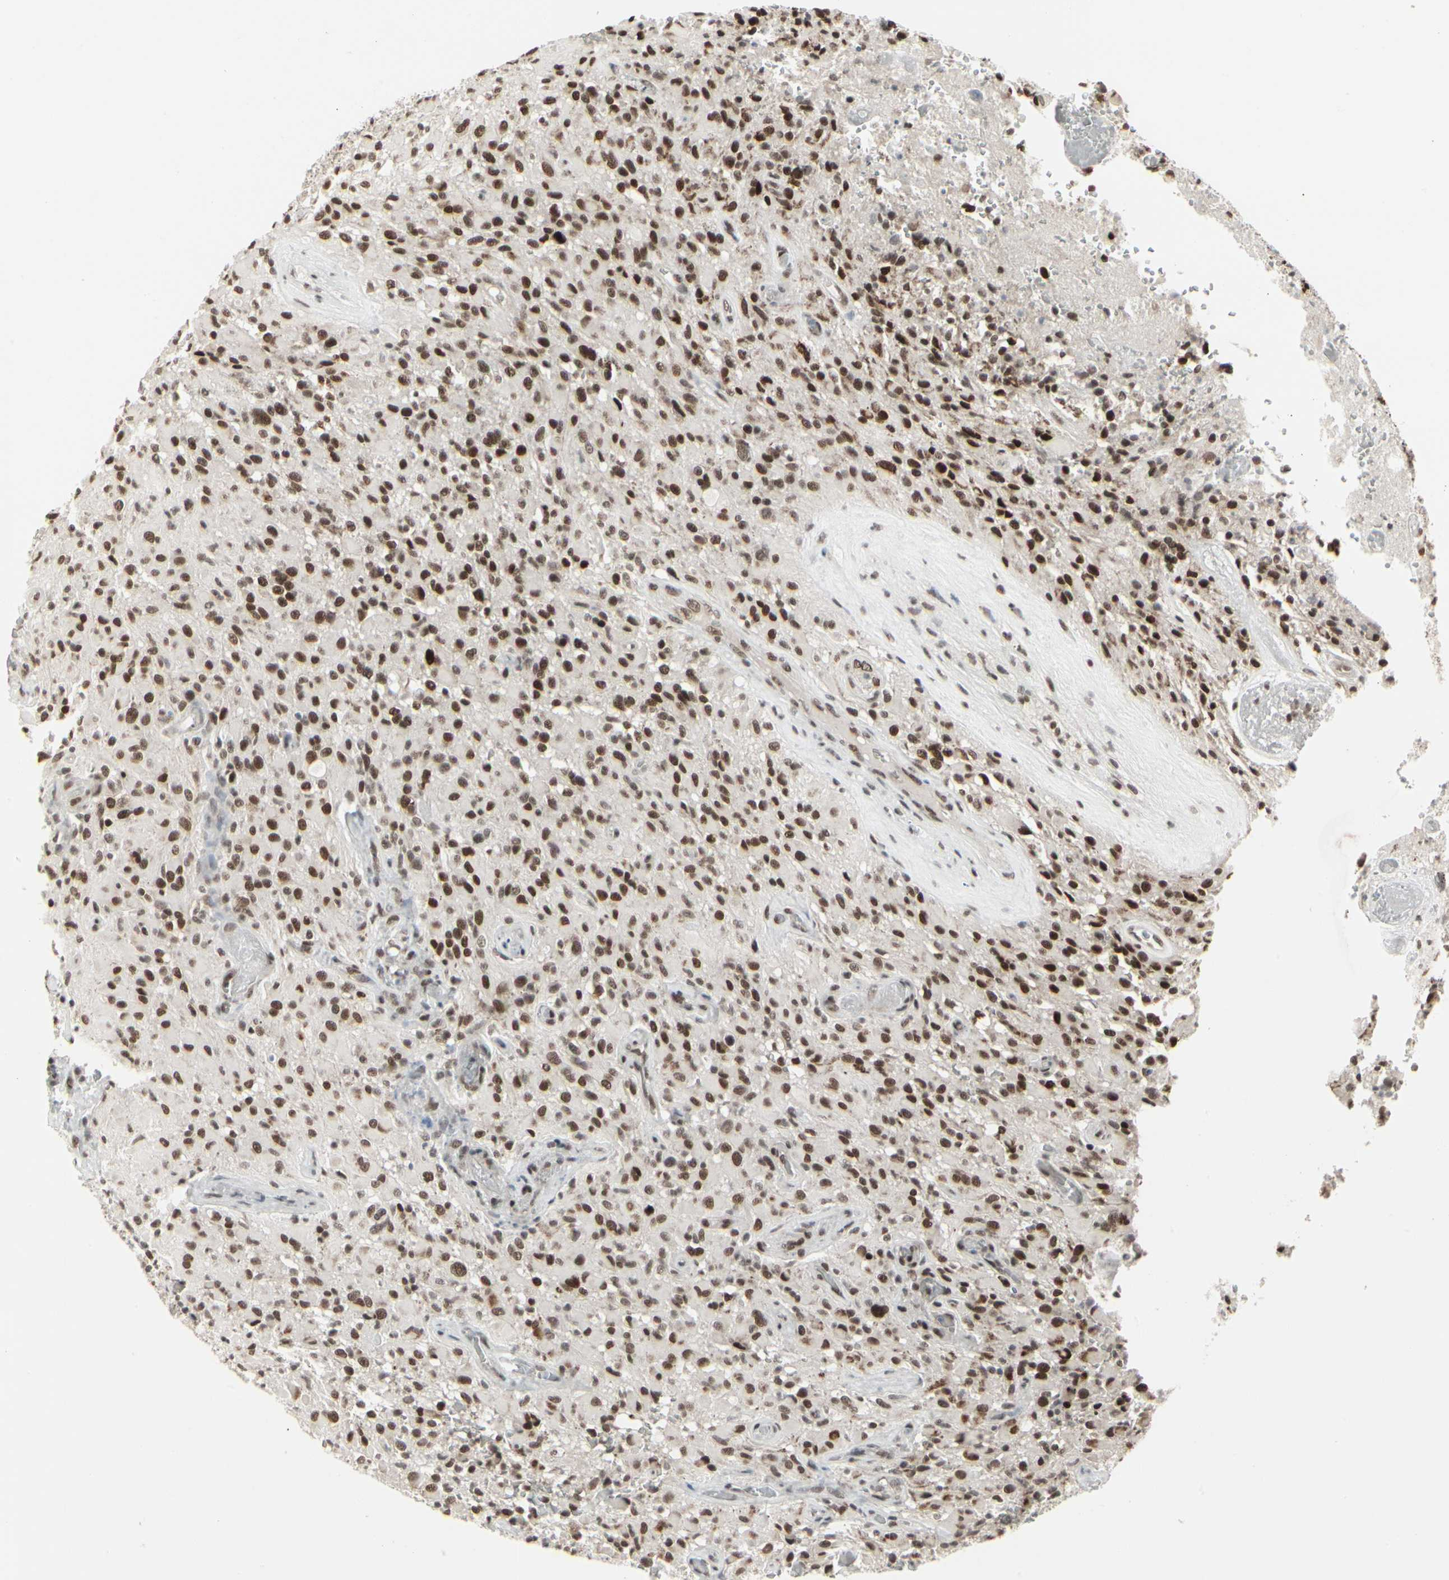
{"staining": {"intensity": "strong", "quantity": ">75%", "location": "nuclear"}, "tissue": "glioma", "cell_type": "Tumor cells", "image_type": "cancer", "snomed": [{"axis": "morphology", "description": "Glioma, malignant, High grade"}, {"axis": "topography", "description": "Brain"}], "caption": "An image showing strong nuclear positivity in approximately >75% of tumor cells in glioma, as visualized by brown immunohistochemical staining.", "gene": "HMG20A", "patient": {"sex": "male", "age": 71}}